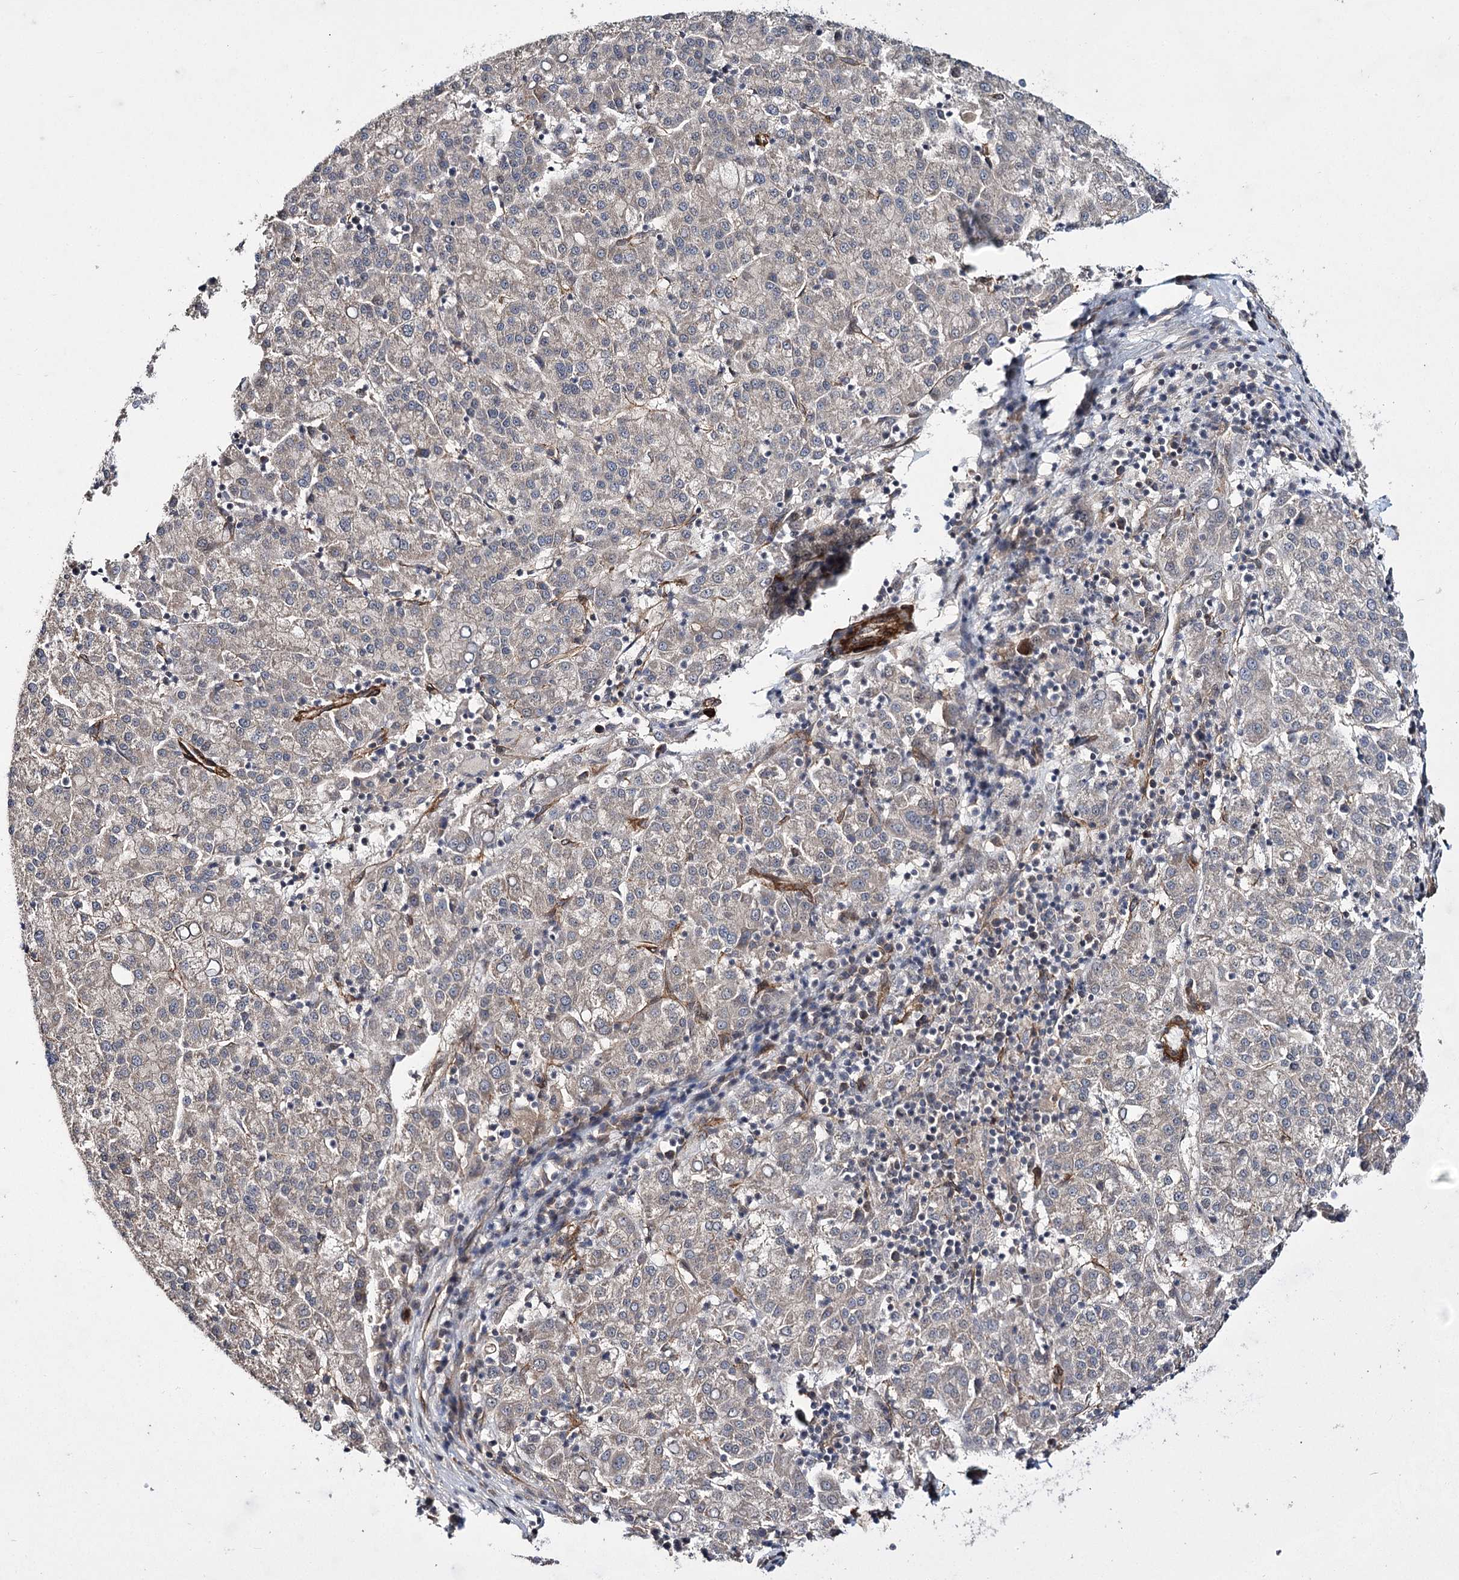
{"staining": {"intensity": "weak", "quantity": "<25%", "location": "cytoplasmic/membranous"}, "tissue": "liver cancer", "cell_type": "Tumor cells", "image_type": "cancer", "snomed": [{"axis": "morphology", "description": "Carcinoma, Hepatocellular, NOS"}, {"axis": "topography", "description": "Liver"}], "caption": "Histopathology image shows no protein staining in tumor cells of hepatocellular carcinoma (liver) tissue. (IHC, brightfield microscopy, high magnification).", "gene": "MYO1C", "patient": {"sex": "female", "age": 58}}